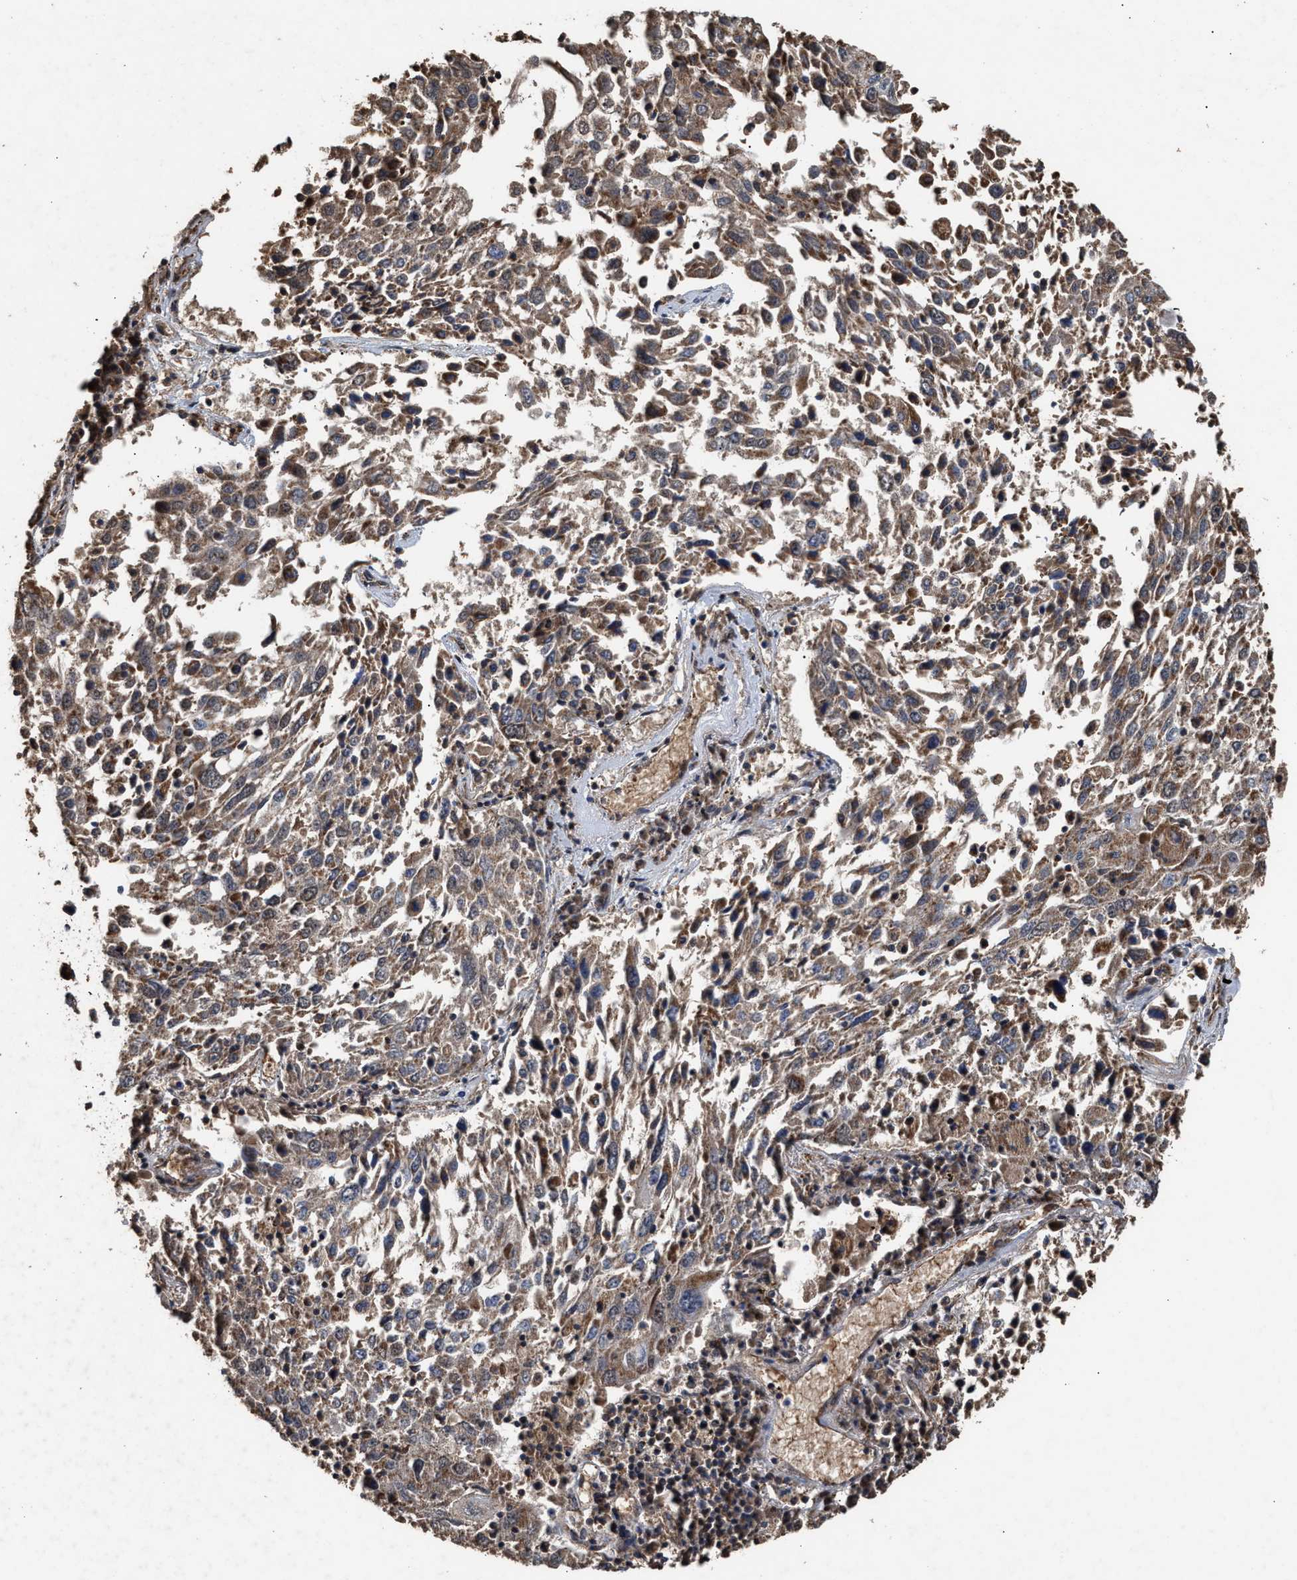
{"staining": {"intensity": "weak", "quantity": ">75%", "location": "cytoplasmic/membranous"}, "tissue": "lung cancer", "cell_type": "Tumor cells", "image_type": "cancer", "snomed": [{"axis": "morphology", "description": "Squamous cell carcinoma, NOS"}, {"axis": "topography", "description": "Lung"}], "caption": "Lung cancer was stained to show a protein in brown. There is low levels of weak cytoplasmic/membranous staining in about >75% of tumor cells. Using DAB (3,3'-diaminobenzidine) (brown) and hematoxylin (blue) stains, captured at high magnification using brightfield microscopy.", "gene": "ZNHIT6", "patient": {"sex": "male", "age": 65}}